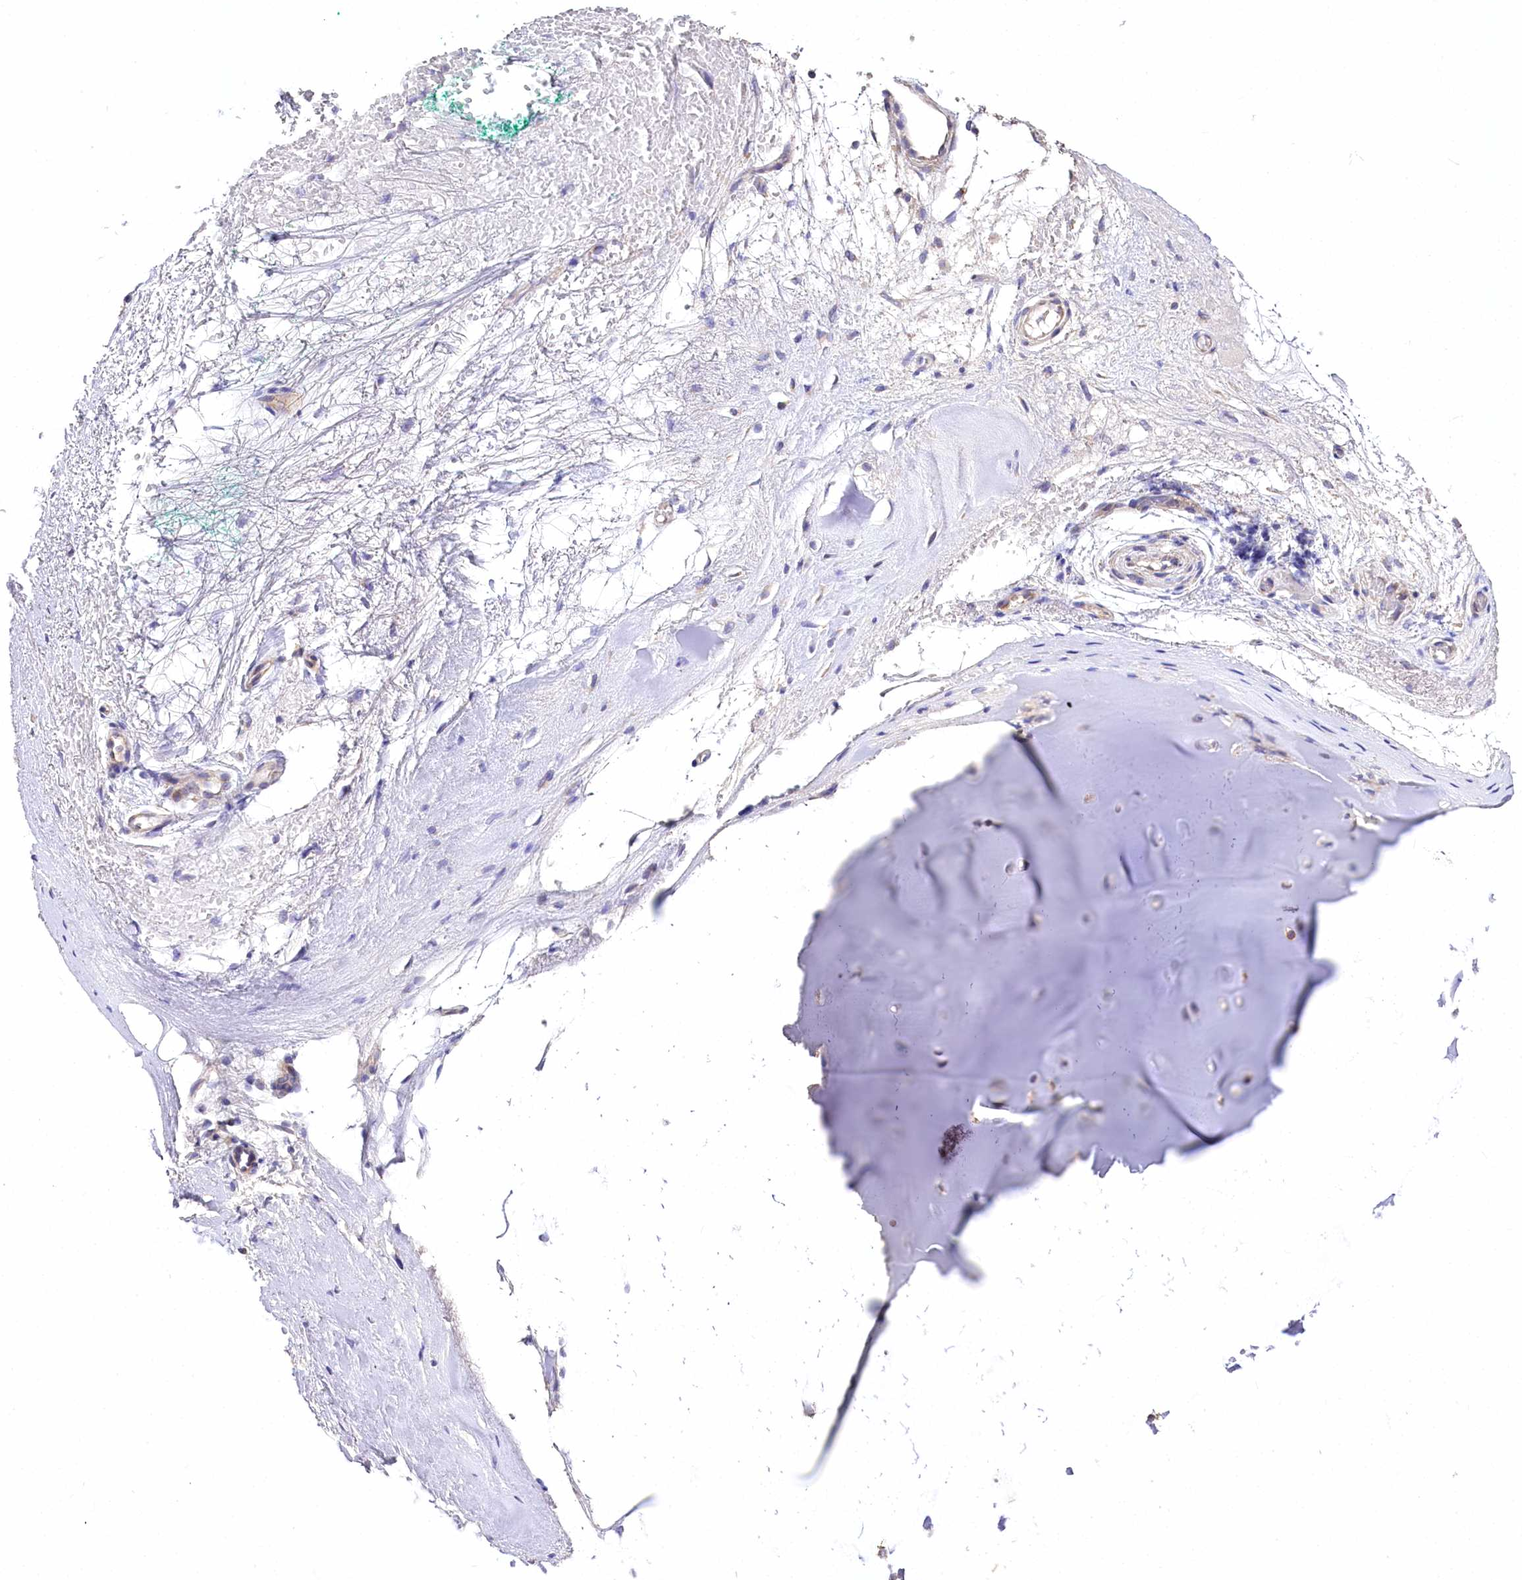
{"staining": {"intensity": "moderate", "quantity": ">75%", "location": "cytoplasmic/membranous,nuclear"}, "tissue": "adipose tissue", "cell_type": "Adipocytes", "image_type": "normal", "snomed": [{"axis": "morphology", "description": "Normal tissue, NOS"}, {"axis": "morphology", "description": "Basal cell carcinoma"}, {"axis": "topography", "description": "Cartilage tissue"}, {"axis": "topography", "description": "Nasopharynx"}, {"axis": "topography", "description": "Oral tissue"}], "caption": "Moderate cytoplasmic/membranous,nuclear protein staining is identified in approximately >75% of adipocytes in adipose tissue. (brown staining indicates protein expression, while blue staining denotes nuclei).", "gene": "PTER", "patient": {"sex": "female", "age": 77}}